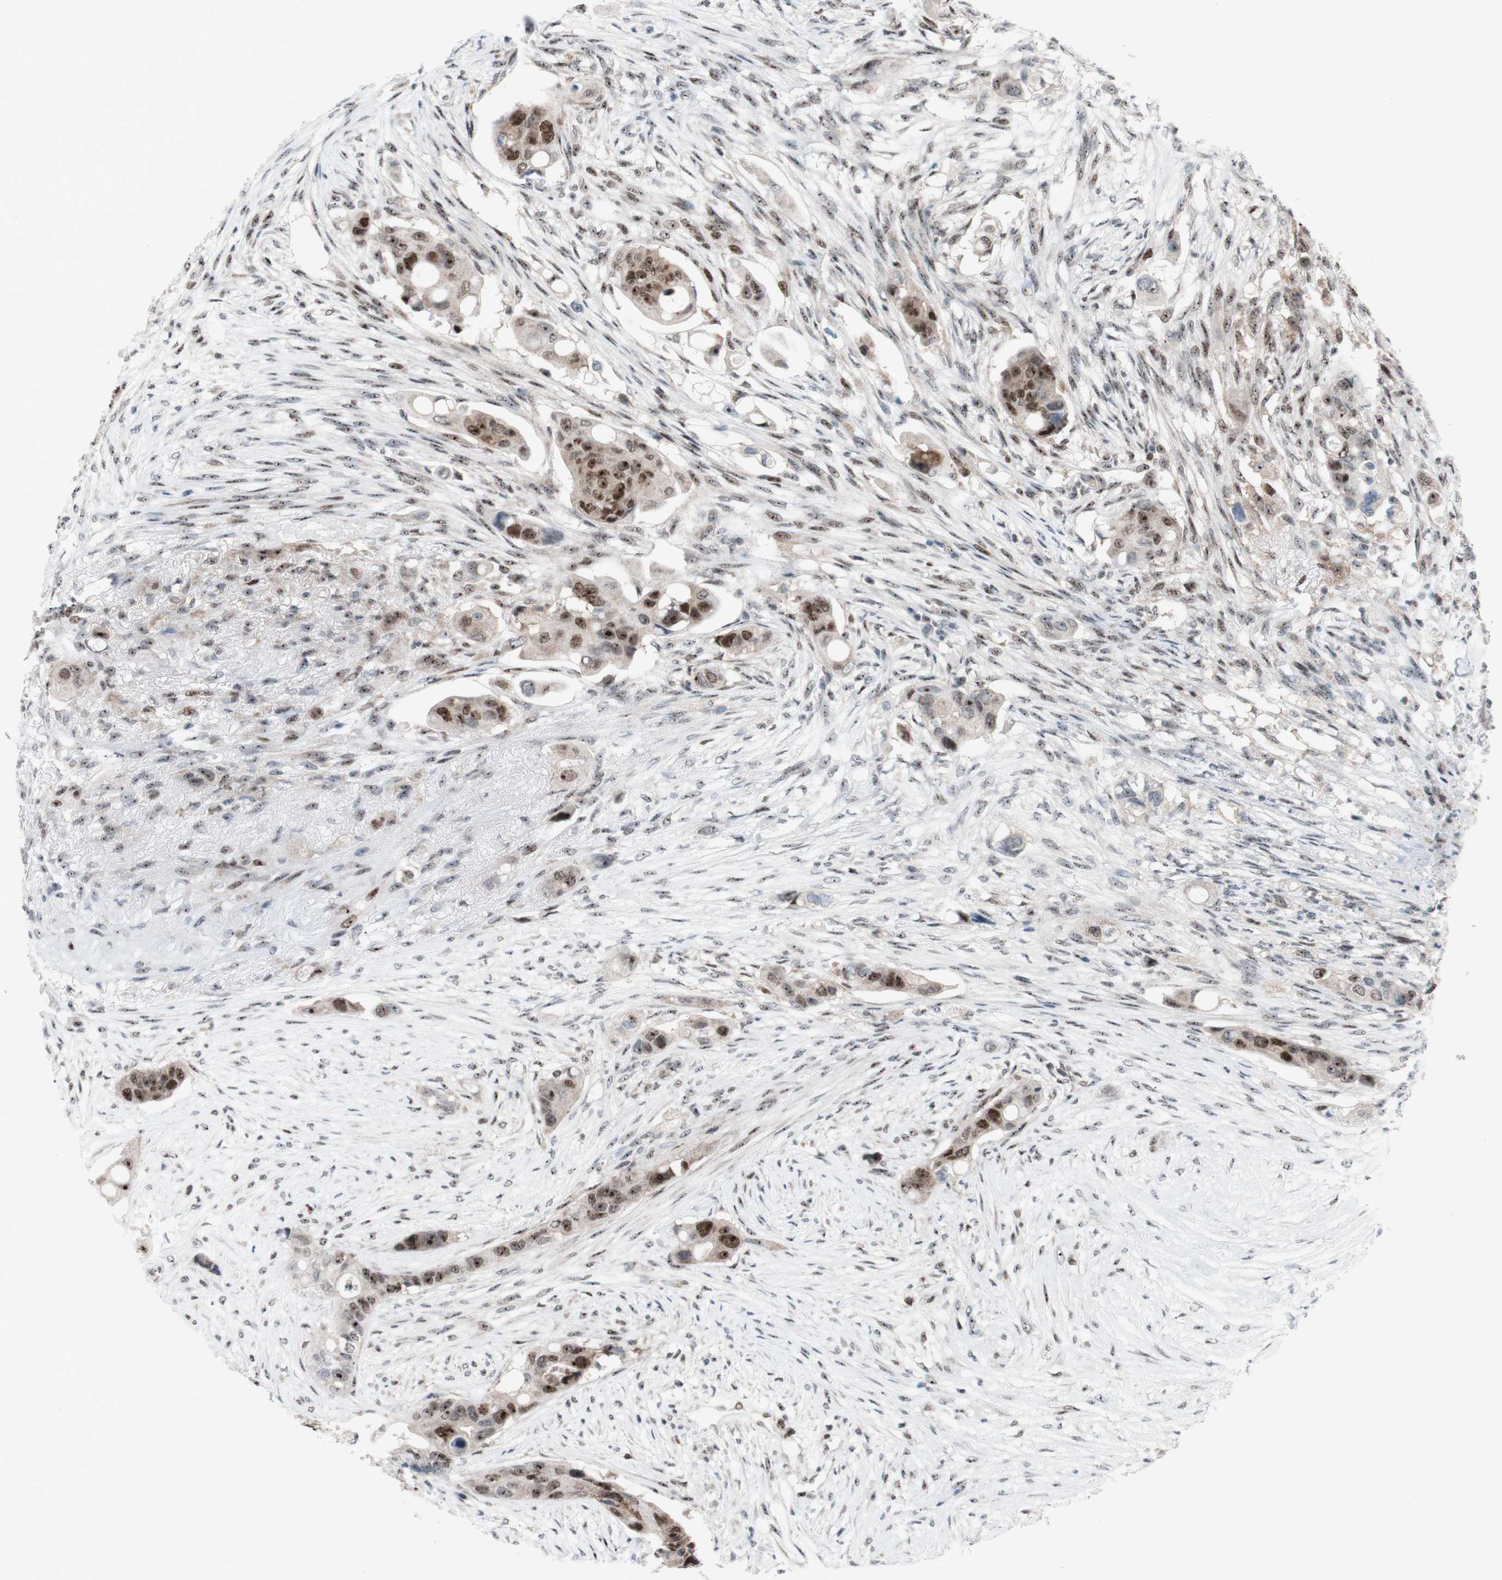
{"staining": {"intensity": "moderate", "quantity": ">75%", "location": "nuclear"}, "tissue": "colorectal cancer", "cell_type": "Tumor cells", "image_type": "cancer", "snomed": [{"axis": "morphology", "description": "Adenocarcinoma, NOS"}, {"axis": "topography", "description": "Colon"}], "caption": "Moderate nuclear protein positivity is present in approximately >75% of tumor cells in colorectal cancer (adenocarcinoma). (brown staining indicates protein expression, while blue staining denotes nuclei).", "gene": "POLR1A", "patient": {"sex": "female", "age": 57}}